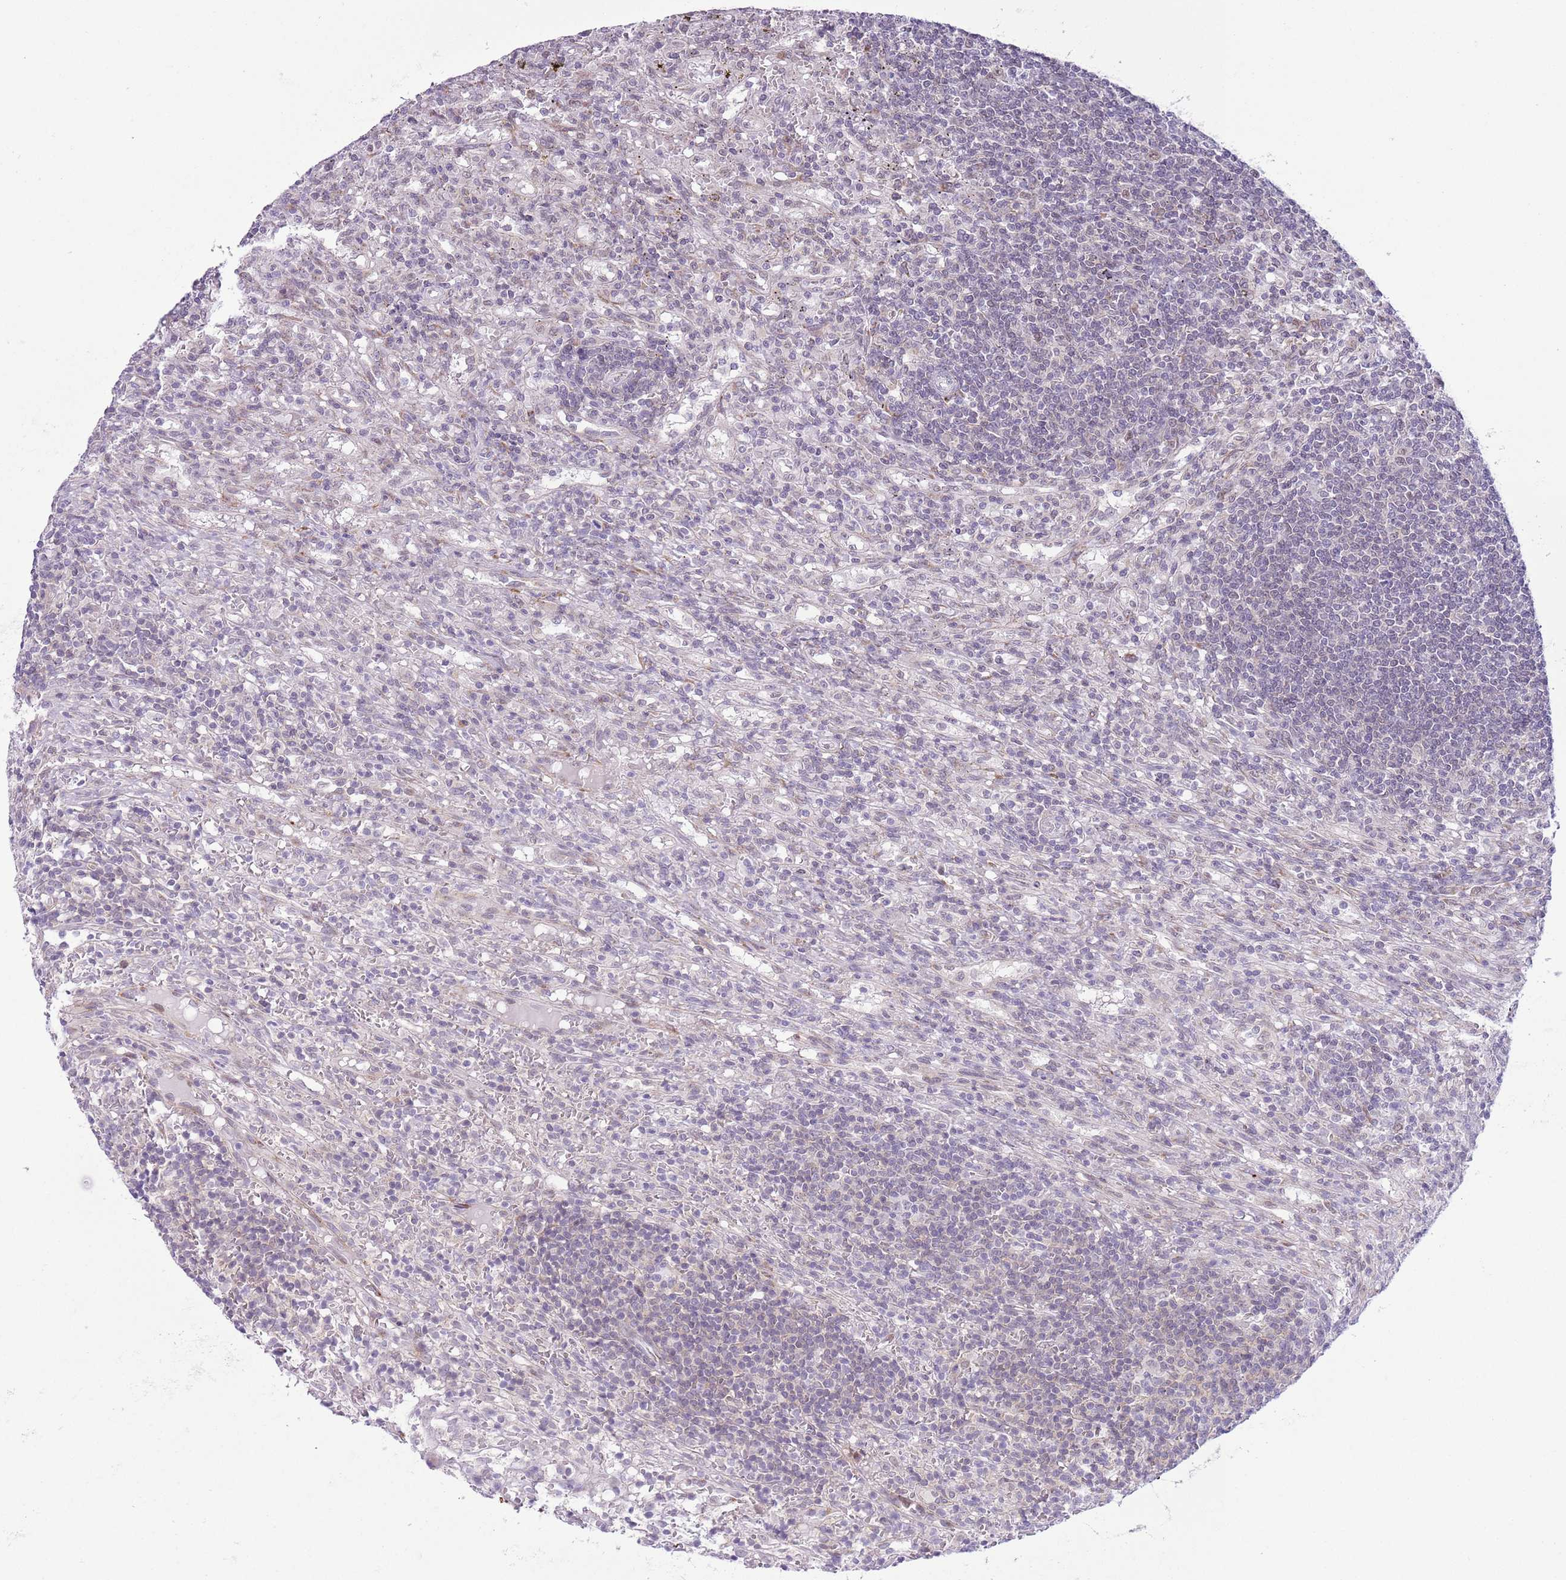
{"staining": {"intensity": "negative", "quantity": "none", "location": "none"}, "tissue": "lymphoma", "cell_type": "Tumor cells", "image_type": "cancer", "snomed": [{"axis": "morphology", "description": "Malignant lymphoma, non-Hodgkin's type, Low grade"}, {"axis": "topography", "description": "Spleen"}], "caption": "Lymphoma stained for a protein using immunohistochemistry exhibits no staining tumor cells.", "gene": "ZNF576", "patient": {"sex": "male", "age": 76}}